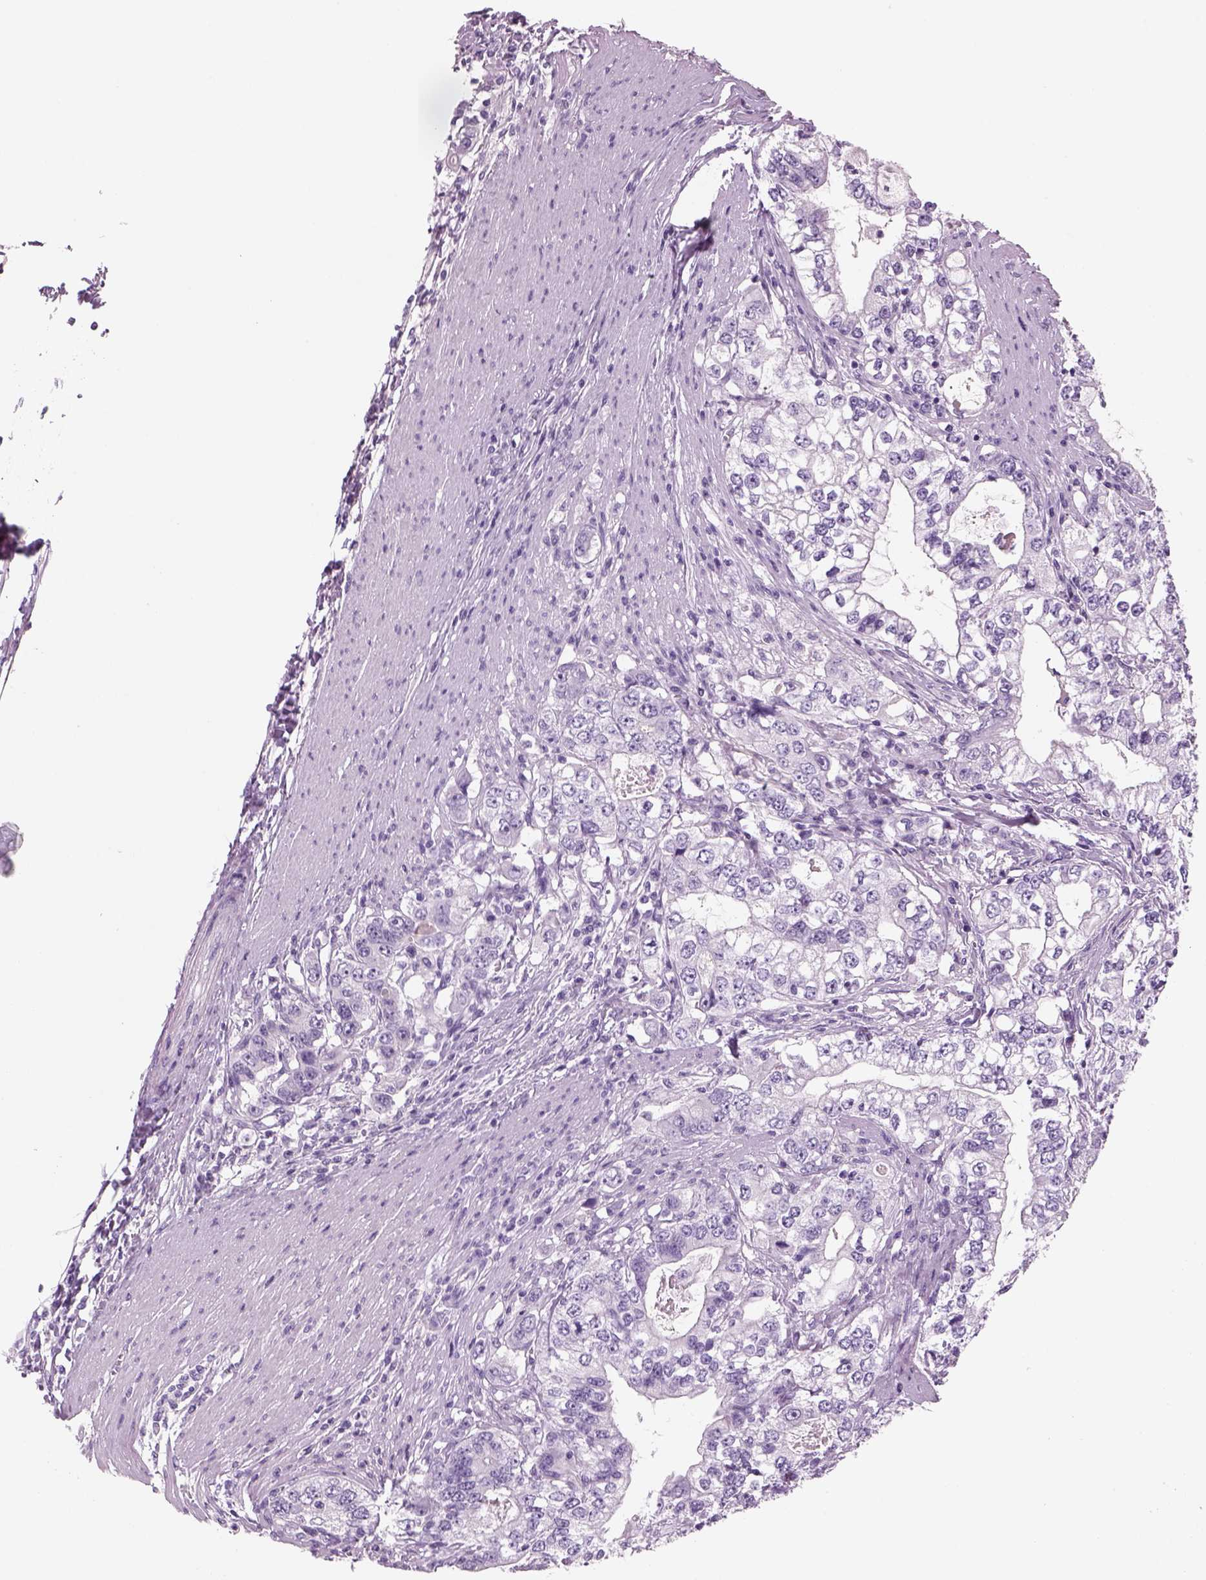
{"staining": {"intensity": "negative", "quantity": "none", "location": "none"}, "tissue": "stomach cancer", "cell_type": "Tumor cells", "image_type": "cancer", "snomed": [{"axis": "morphology", "description": "Adenocarcinoma, NOS"}, {"axis": "topography", "description": "Stomach, lower"}], "caption": "Tumor cells are negative for brown protein staining in stomach adenocarcinoma.", "gene": "RHO", "patient": {"sex": "female", "age": 72}}